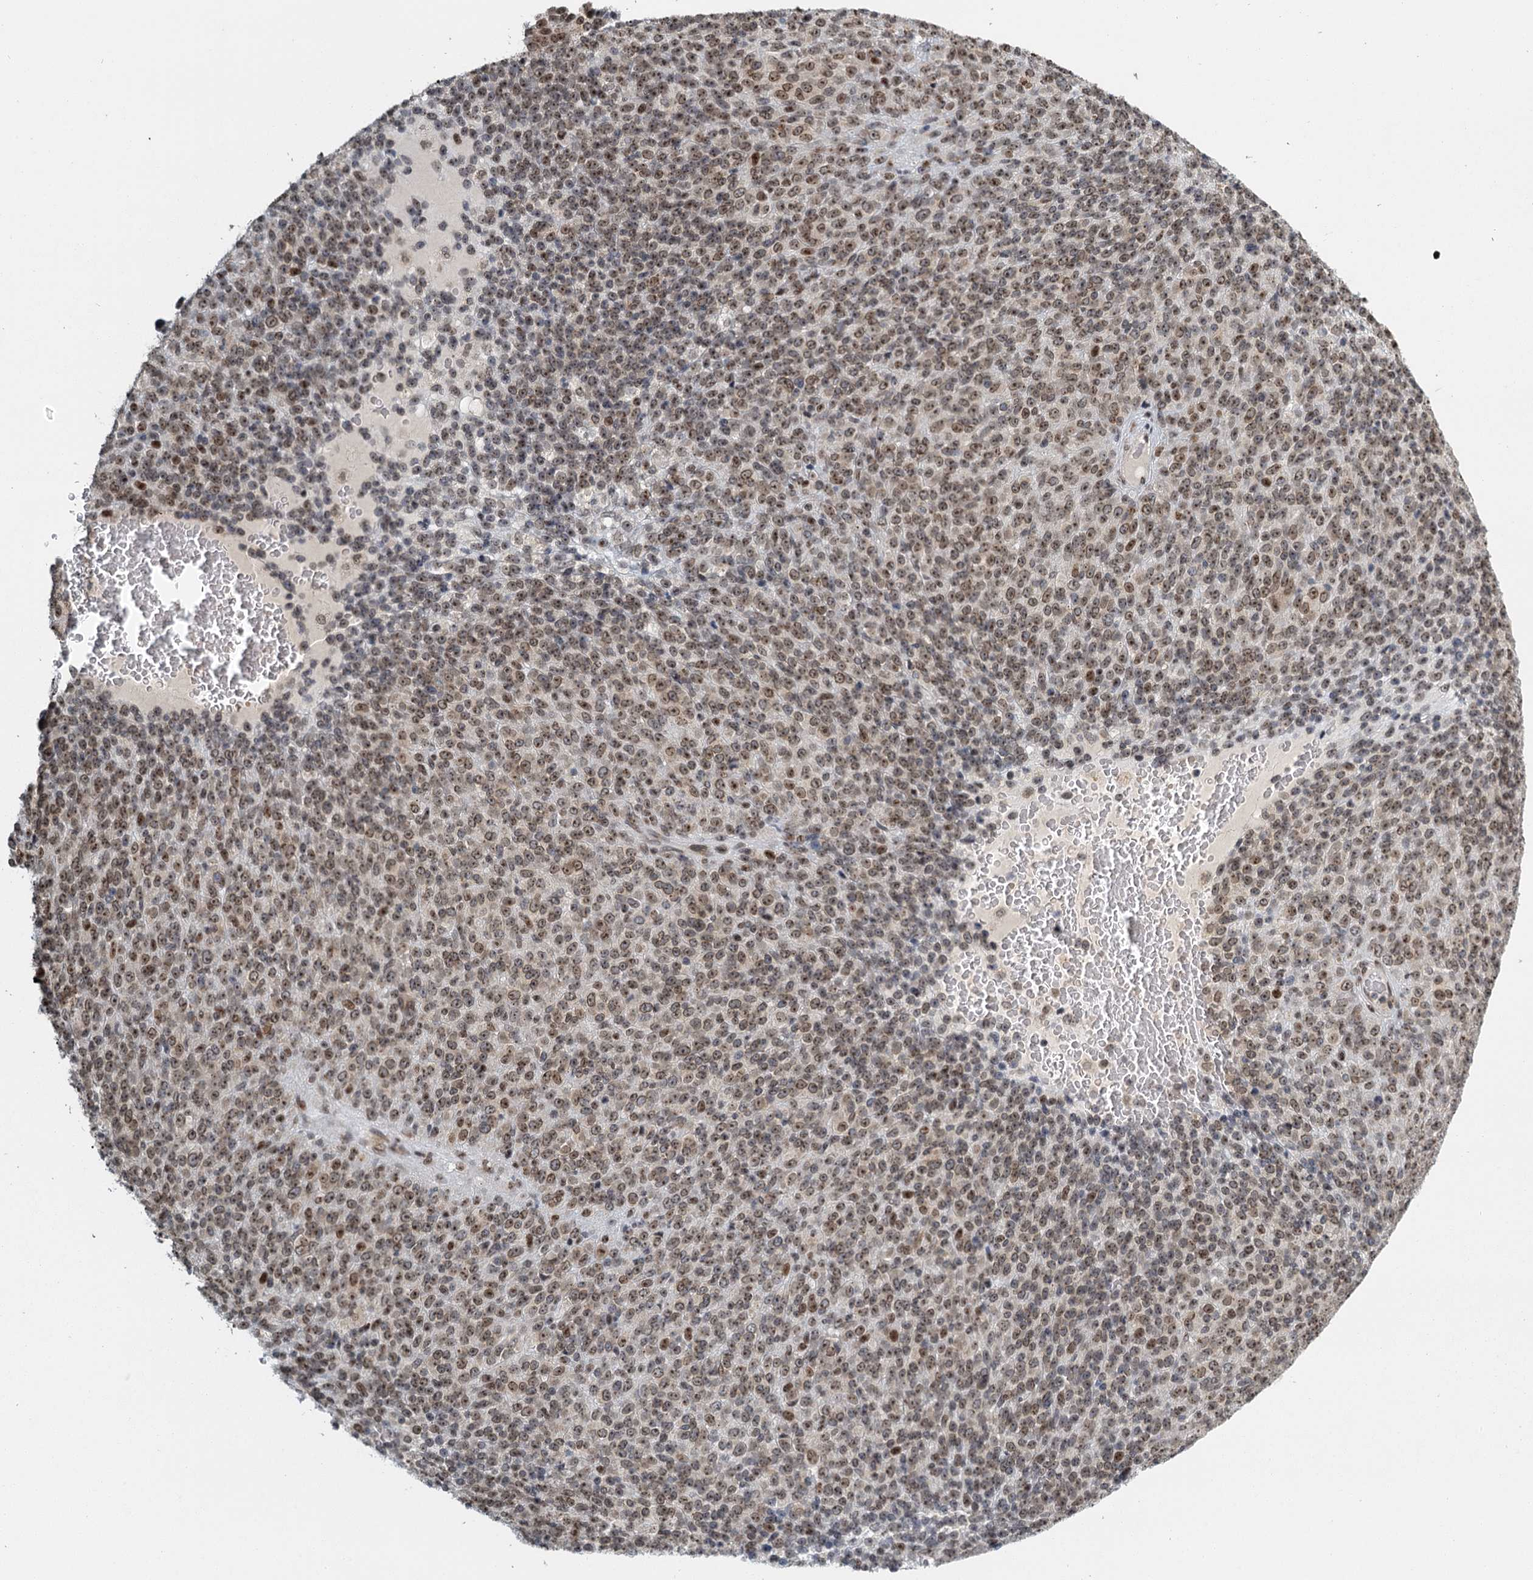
{"staining": {"intensity": "moderate", "quantity": "25%-75%", "location": "cytoplasmic/membranous,nuclear"}, "tissue": "melanoma", "cell_type": "Tumor cells", "image_type": "cancer", "snomed": [{"axis": "morphology", "description": "Malignant melanoma, Metastatic site"}, {"axis": "topography", "description": "Brain"}], "caption": "Malignant melanoma (metastatic site) tissue displays moderate cytoplasmic/membranous and nuclear positivity in approximately 25%-75% of tumor cells, visualized by immunohistochemistry. (DAB (3,3'-diaminobenzidine) IHC, brown staining for protein, blue staining for nuclei).", "gene": "TREX1", "patient": {"sex": "female", "age": 56}}